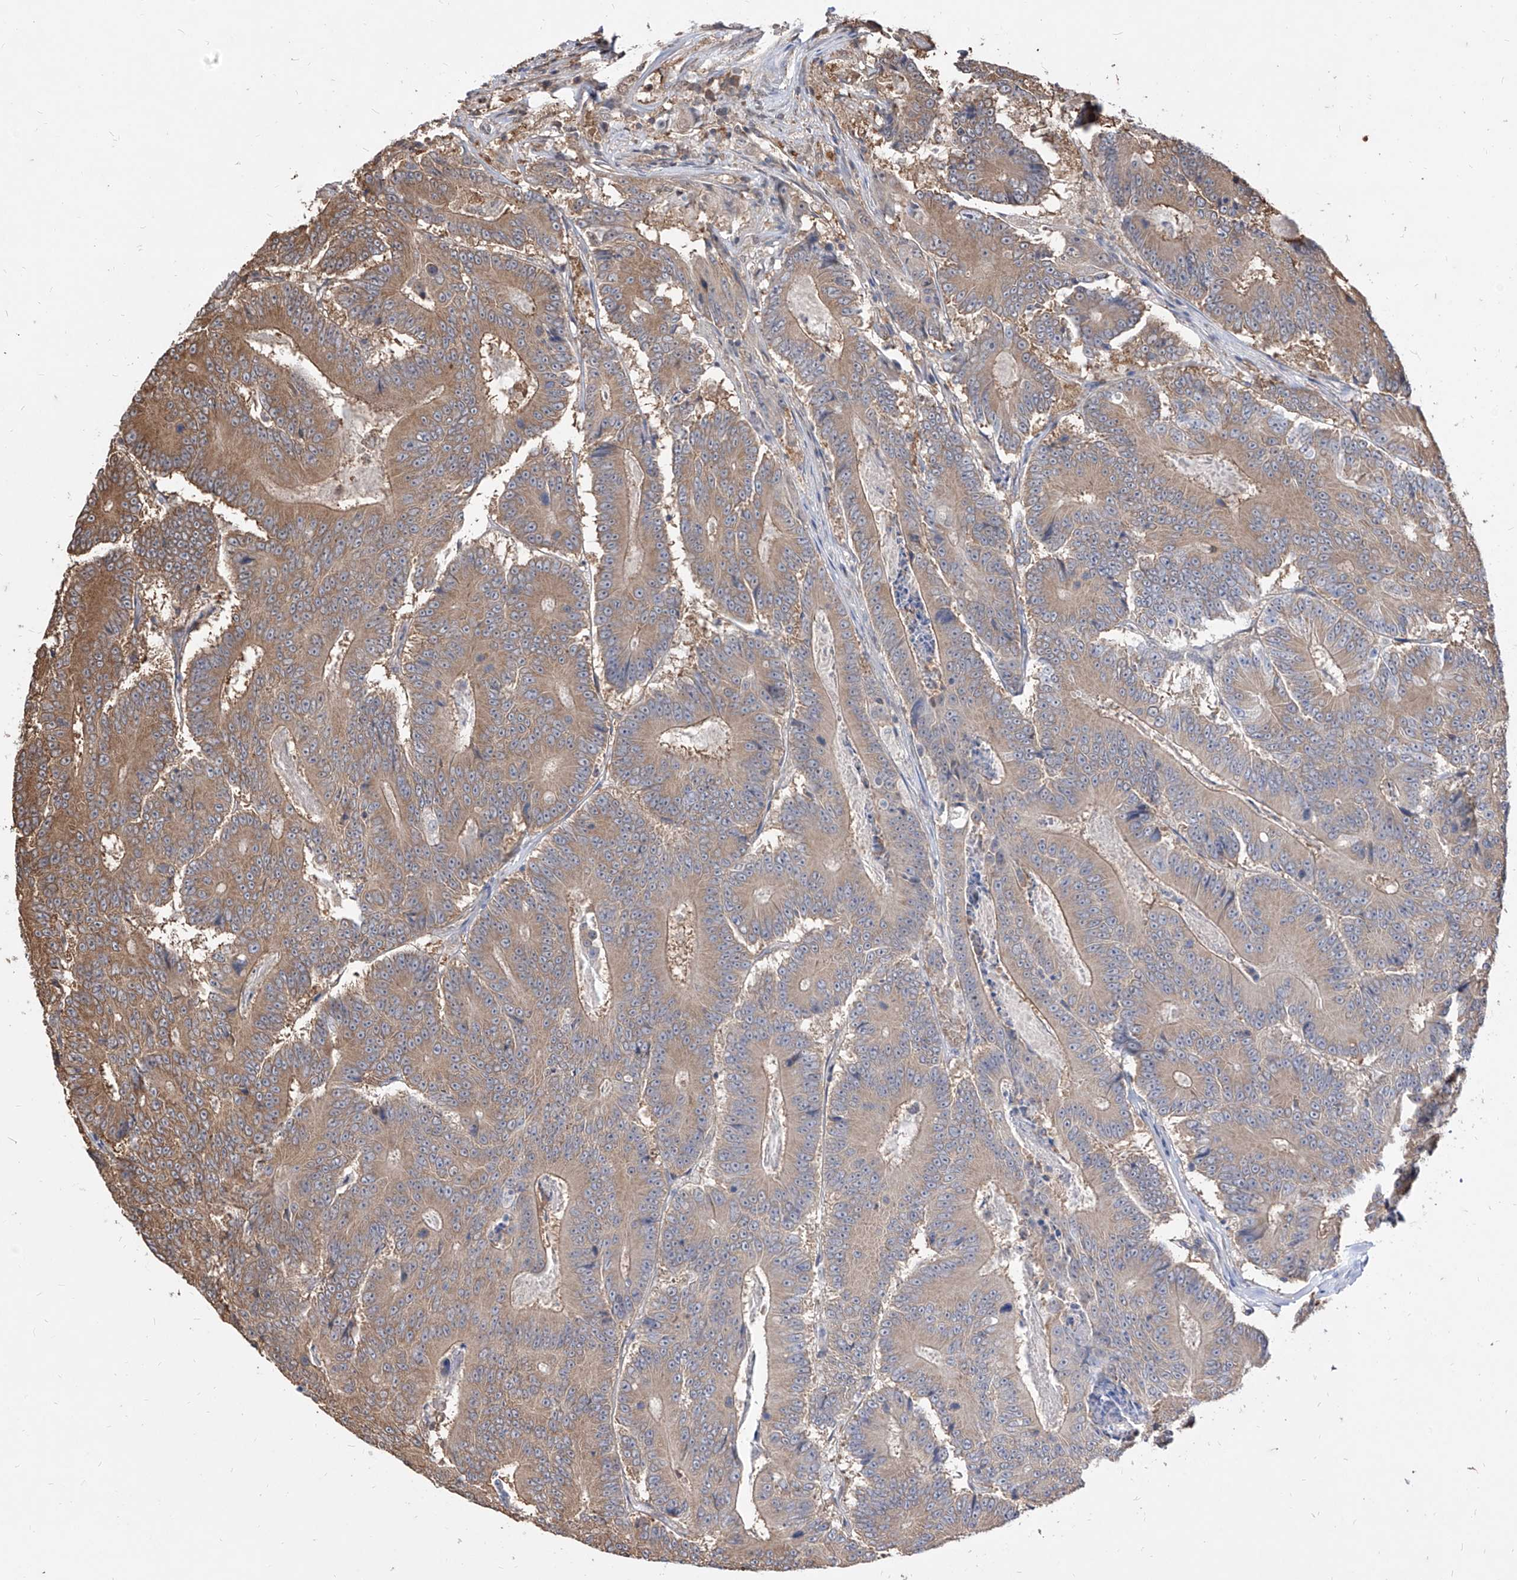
{"staining": {"intensity": "moderate", "quantity": ">75%", "location": "cytoplasmic/membranous"}, "tissue": "colorectal cancer", "cell_type": "Tumor cells", "image_type": "cancer", "snomed": [{"axis": "morphology", "description": "Adenocarcinoma, NOS"}, {"axis": "topography", "description": "Colon"}], "caption": "A high-resolution histopathology image shows immunohistochemistry (IHC) staining of colorectal adenocarcinoma, which exhibits moderate cytoplasmic/membranous expression in approximately >75% of tumor cells.", "gene": "C8orf82", "patient": {"sex": "male", "age": 83}}